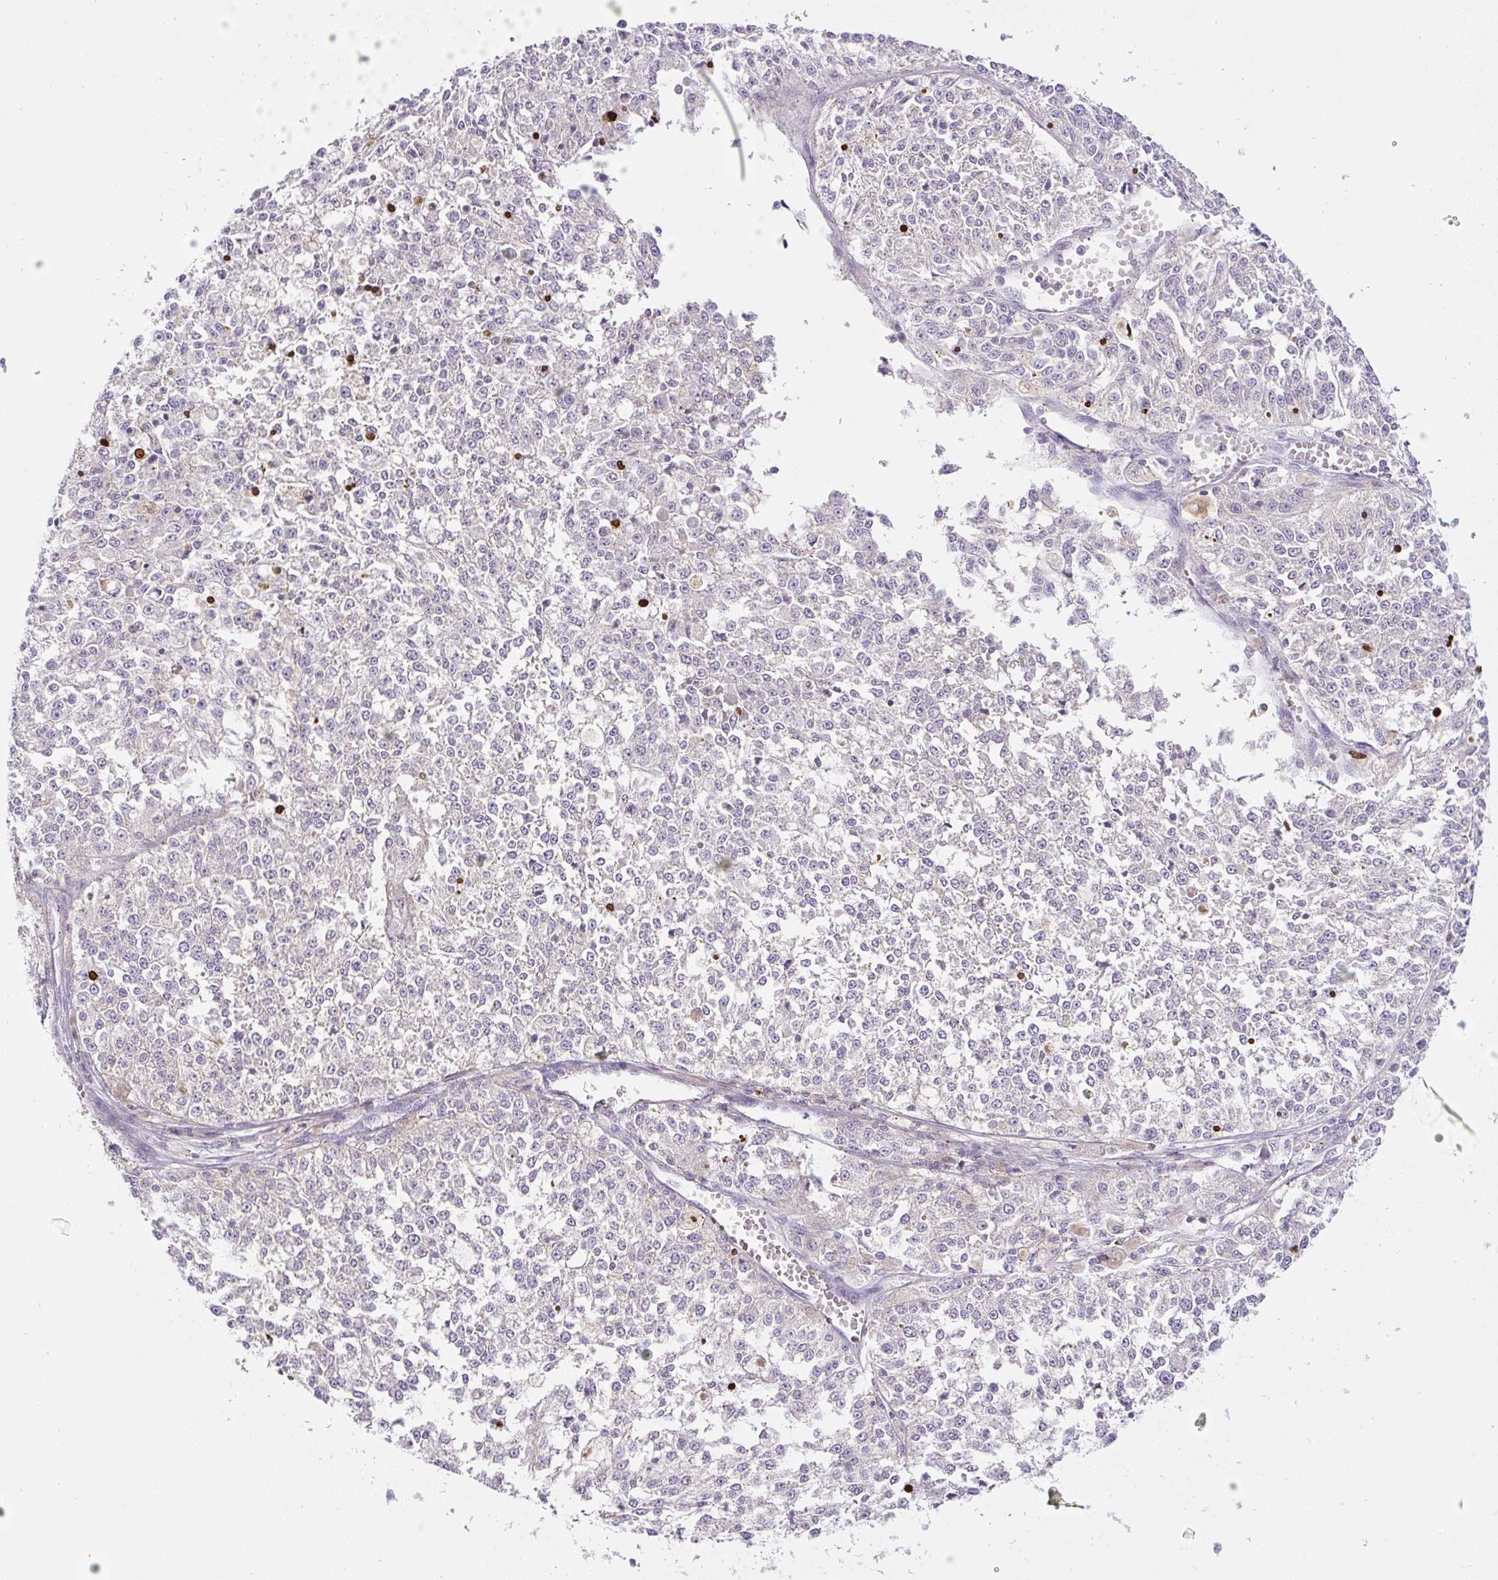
{"staining": {"intensity": "negative", "quantity": "none", "location": "none"}, "tissue": "melanoma", "cell_type": "Tumor cells", "image_type": "cancer", "snomed": [{"axis": "morphology", "description": "Malignant melanoma, NOS"}, {"axis": "topography", "description": "Skin"}], "caption": "Protein analysis of melanoma reveals no significant positivity in tumor cells.", "gene": "PIP5KL1", "patient": {"sex": "female", "age": 64}}